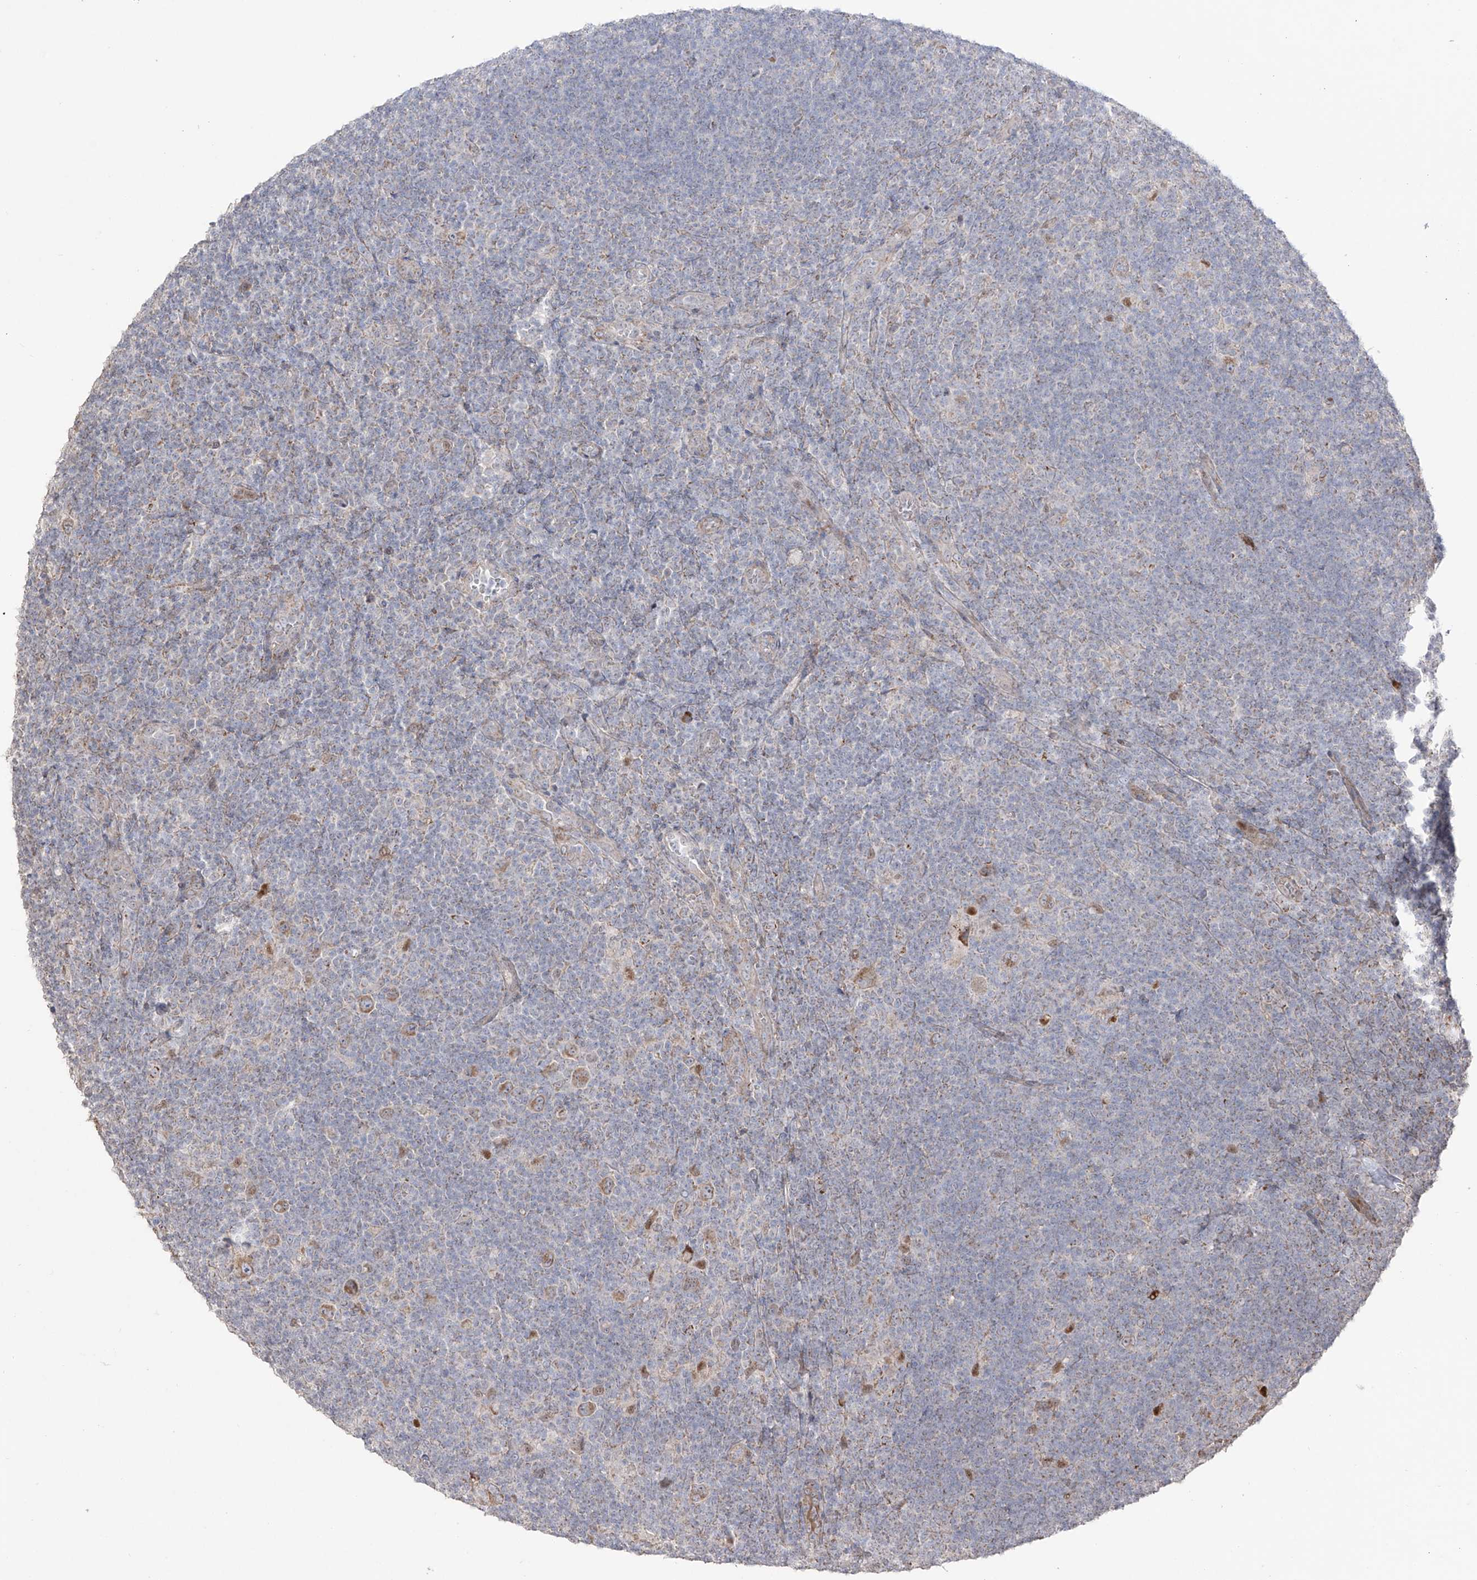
{"staining": {"intensity": "moderate", "quantity": ">75%", "location": "cytoplasmic/membranous"}, "tissue": "lymphoma", "cell_type": "Tumor cells", "image_type": "cancer", "snomed": [{"axis": "morphology", "description": "Hodgkin's disease, NOS"}, {"axis": "topography", "description": "Lymph node"}], "caption": "An immunohistochemistry image of tumor tissue is shown. Protein staining in brown labels moderate cytoplasmic/membranous positivity in lymphoma within tumor cells.", "gene": "YKT6", "patient": {"sex": "female", "age": 57}}